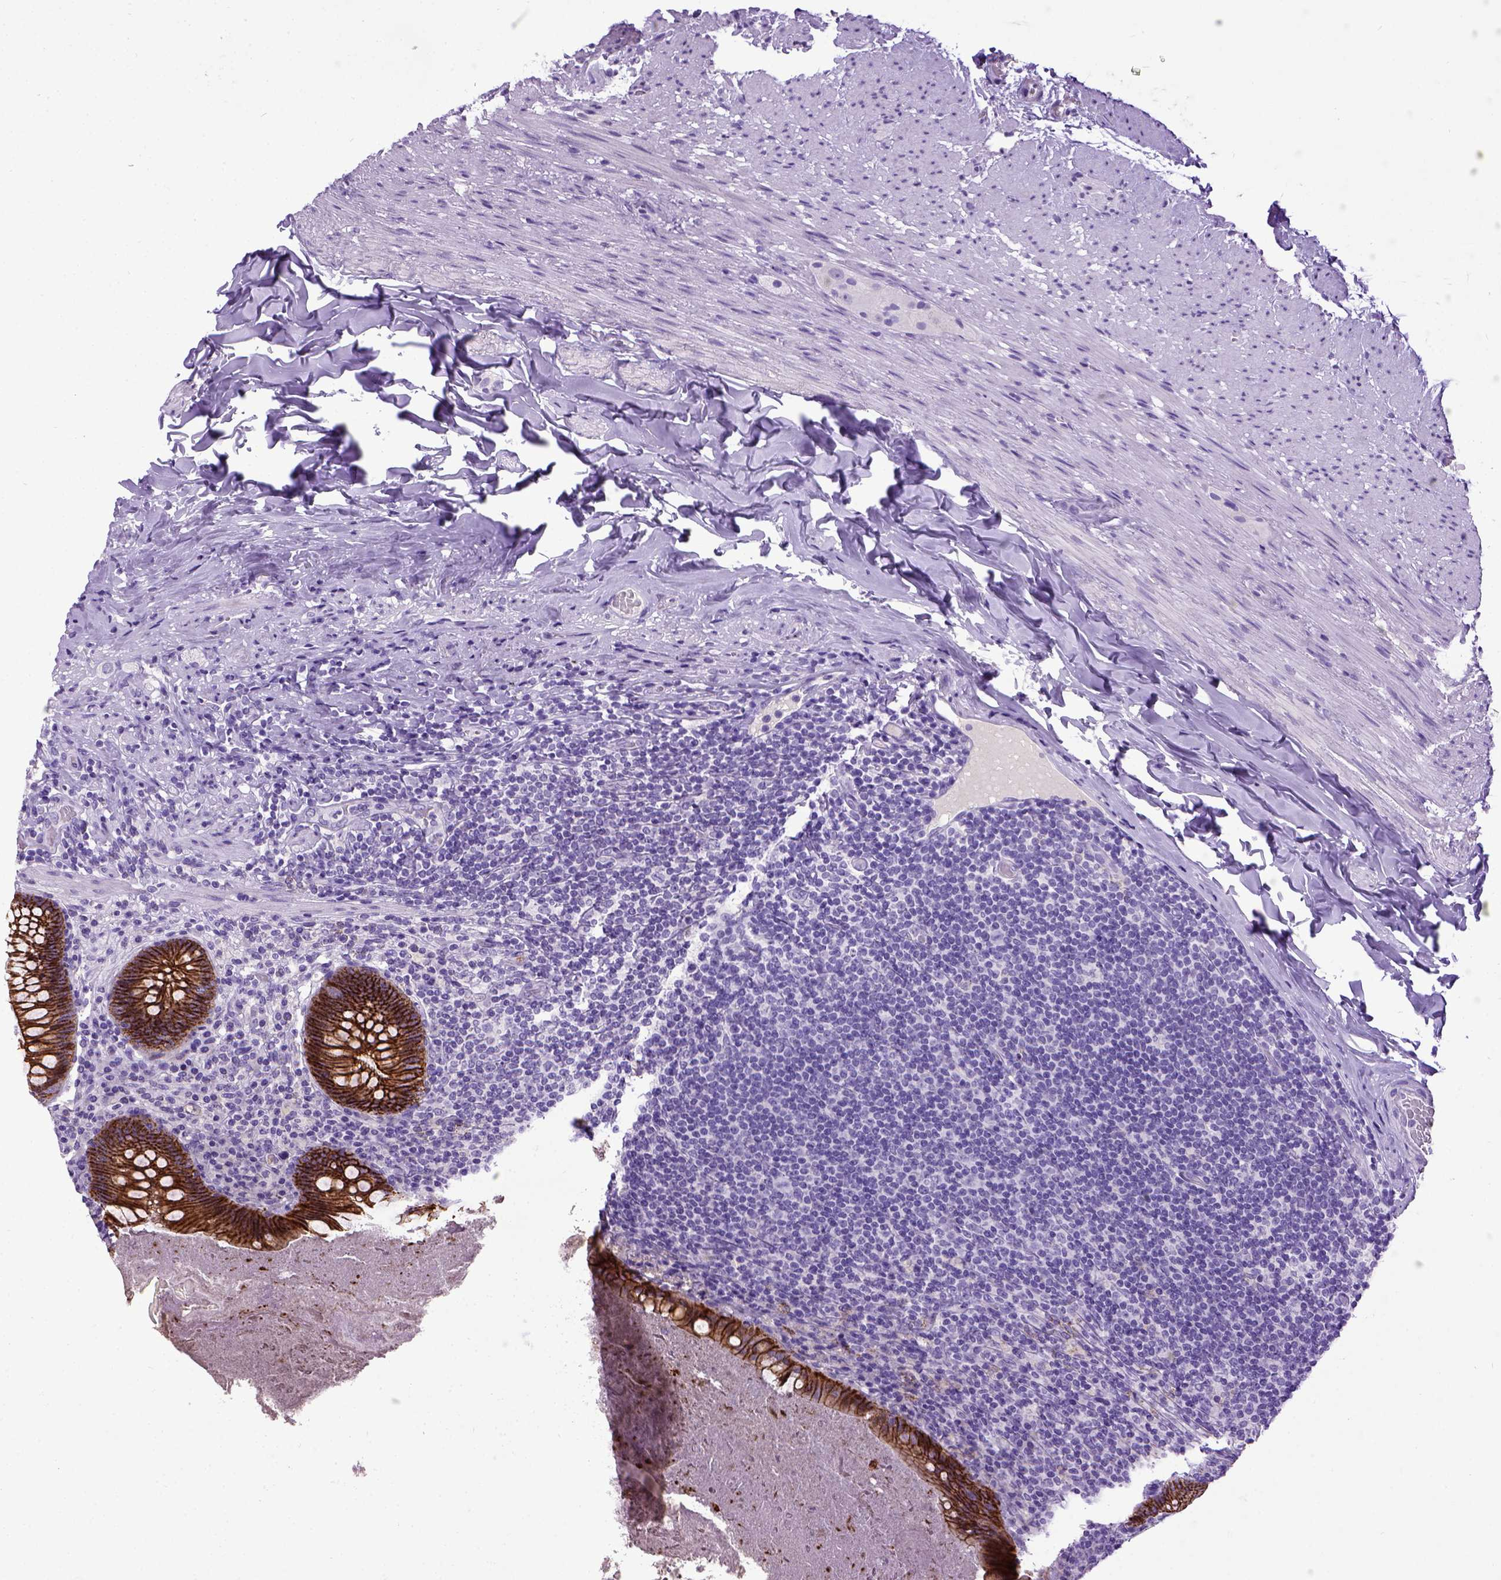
{"staining": {"intensity": "strong", "quantity": ">75%", "location": "cytoplasmic/membranous"}, "tissue": "appendix", "cell_type": "Glandular cells", "image_type": "normal", "snomed": [{"axis": "morphology", "description": "Normal tissue, NOS"}, {"axis": "topography", "description": "Appendix"}], "caption": "About >75% of glandular cells in normal human appendix reveal strong cytoplasmic/membranous protein expression as visualized by brown immunohistochemical staining.", "gene": "CDH1", "patient": {"sex": "male", "age": 47}}